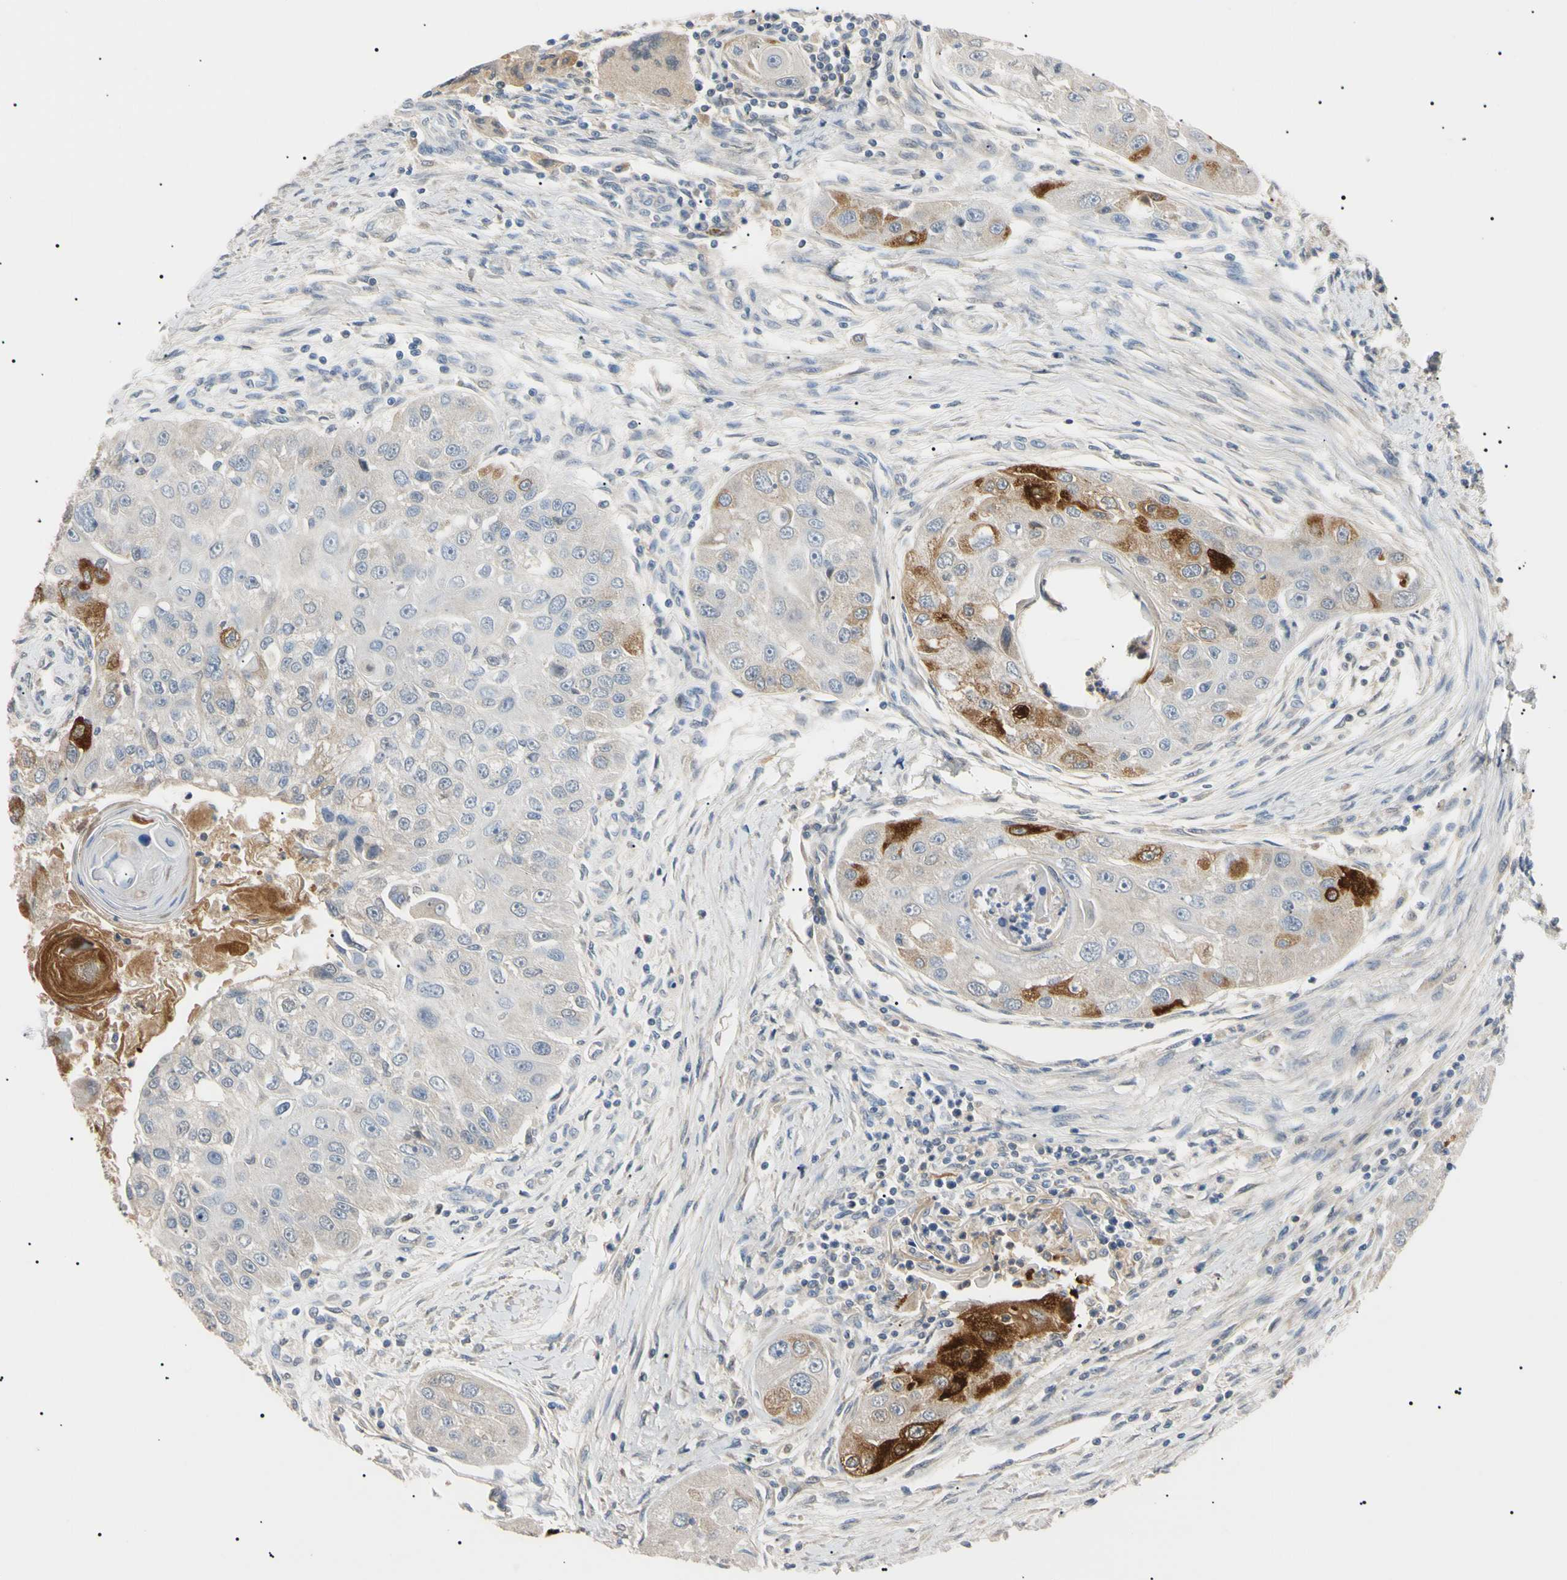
{"staining": {"intensity": "strong", "quantity": "<25%", "location": "cytoplasmic/membranous"}, "tissue": "head and neck cancer", "cell_type": "Tumor cells", "image_type": "cancer", "snomed": [{"axis": "morphology", "description": "Normal tissue, NOS"}, {"axis": "morphology", "description": "Squamous cell carcinoma, NOS"}, {"axis": "topography", "description": "Skeletal muscle"}, {"axis": "topography", "description": "Head-Neck"}], "caption": "This is a micrograph of IHC staining of head and neck cancer, which shows strong expression in the cytoplasmic/membranous of tumor cells.", "gene": "CGB3", "patient": {"sex": "male", "age": 51}}